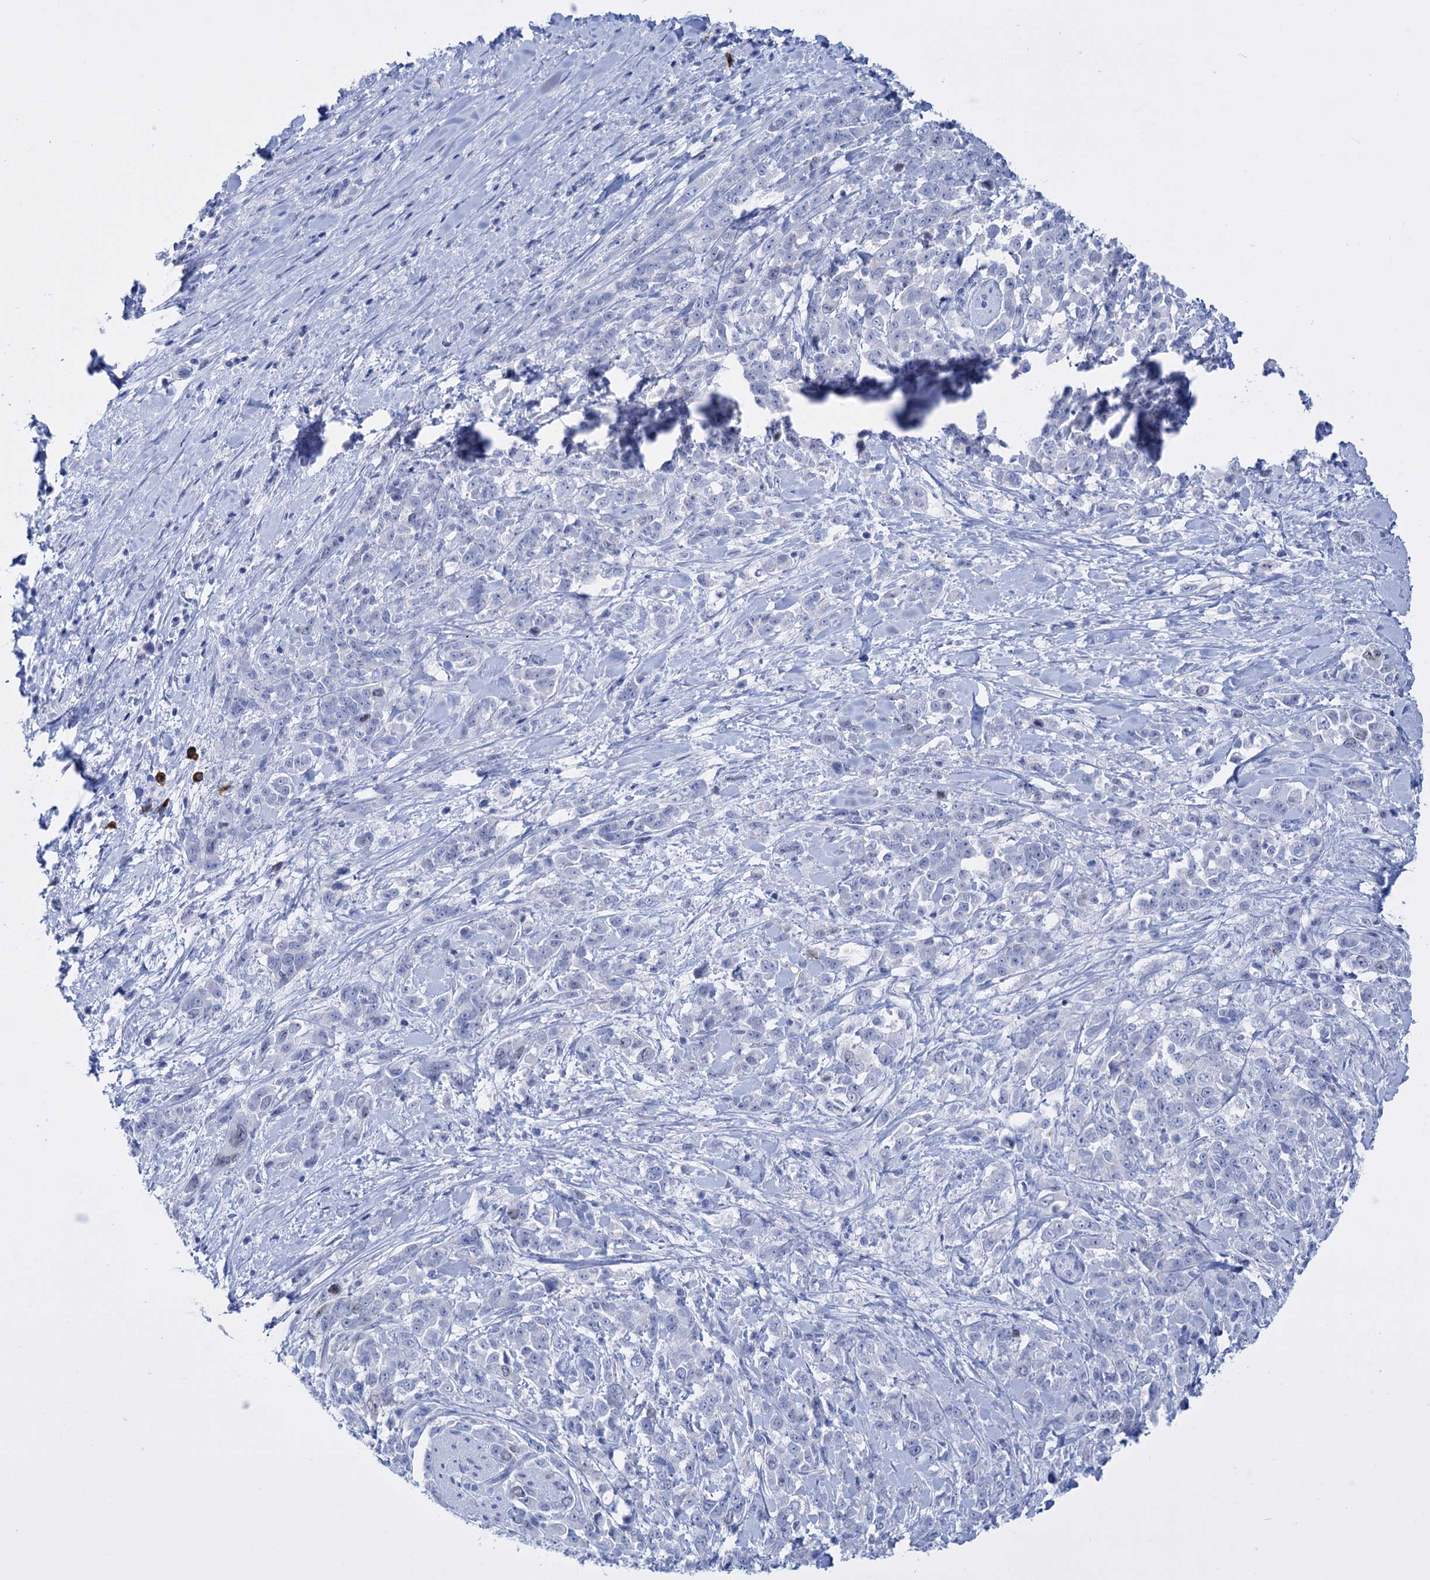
{"staining": {"intensity": "negative", "quantity": "none", "location": "none"}, "tissue": "pancreatic cancer", "cell_type": "Tumor cells", "image_type": "cancer", "snomed": [{"axis": "morphology", "description": "Normal tissue, NOS"}, {"axis": "morphology", "description": "Adenocarcinoma, NOS"}, {"axis": "topography", "description": "Pancreas"}], "caption": "A high-resolution micrograph shows immunohistochemistry staining of pancreatic cancer (adenocarcinoma), which demonstrates no significant positivity in tumor cells. Brightfield microscopy of immunohistochemistry stained with DAB (brown) and hematoxylin (blue), captured at high magnification.", "gene": "FBXW12", "patient": {"sex": "female", "age": 64}}